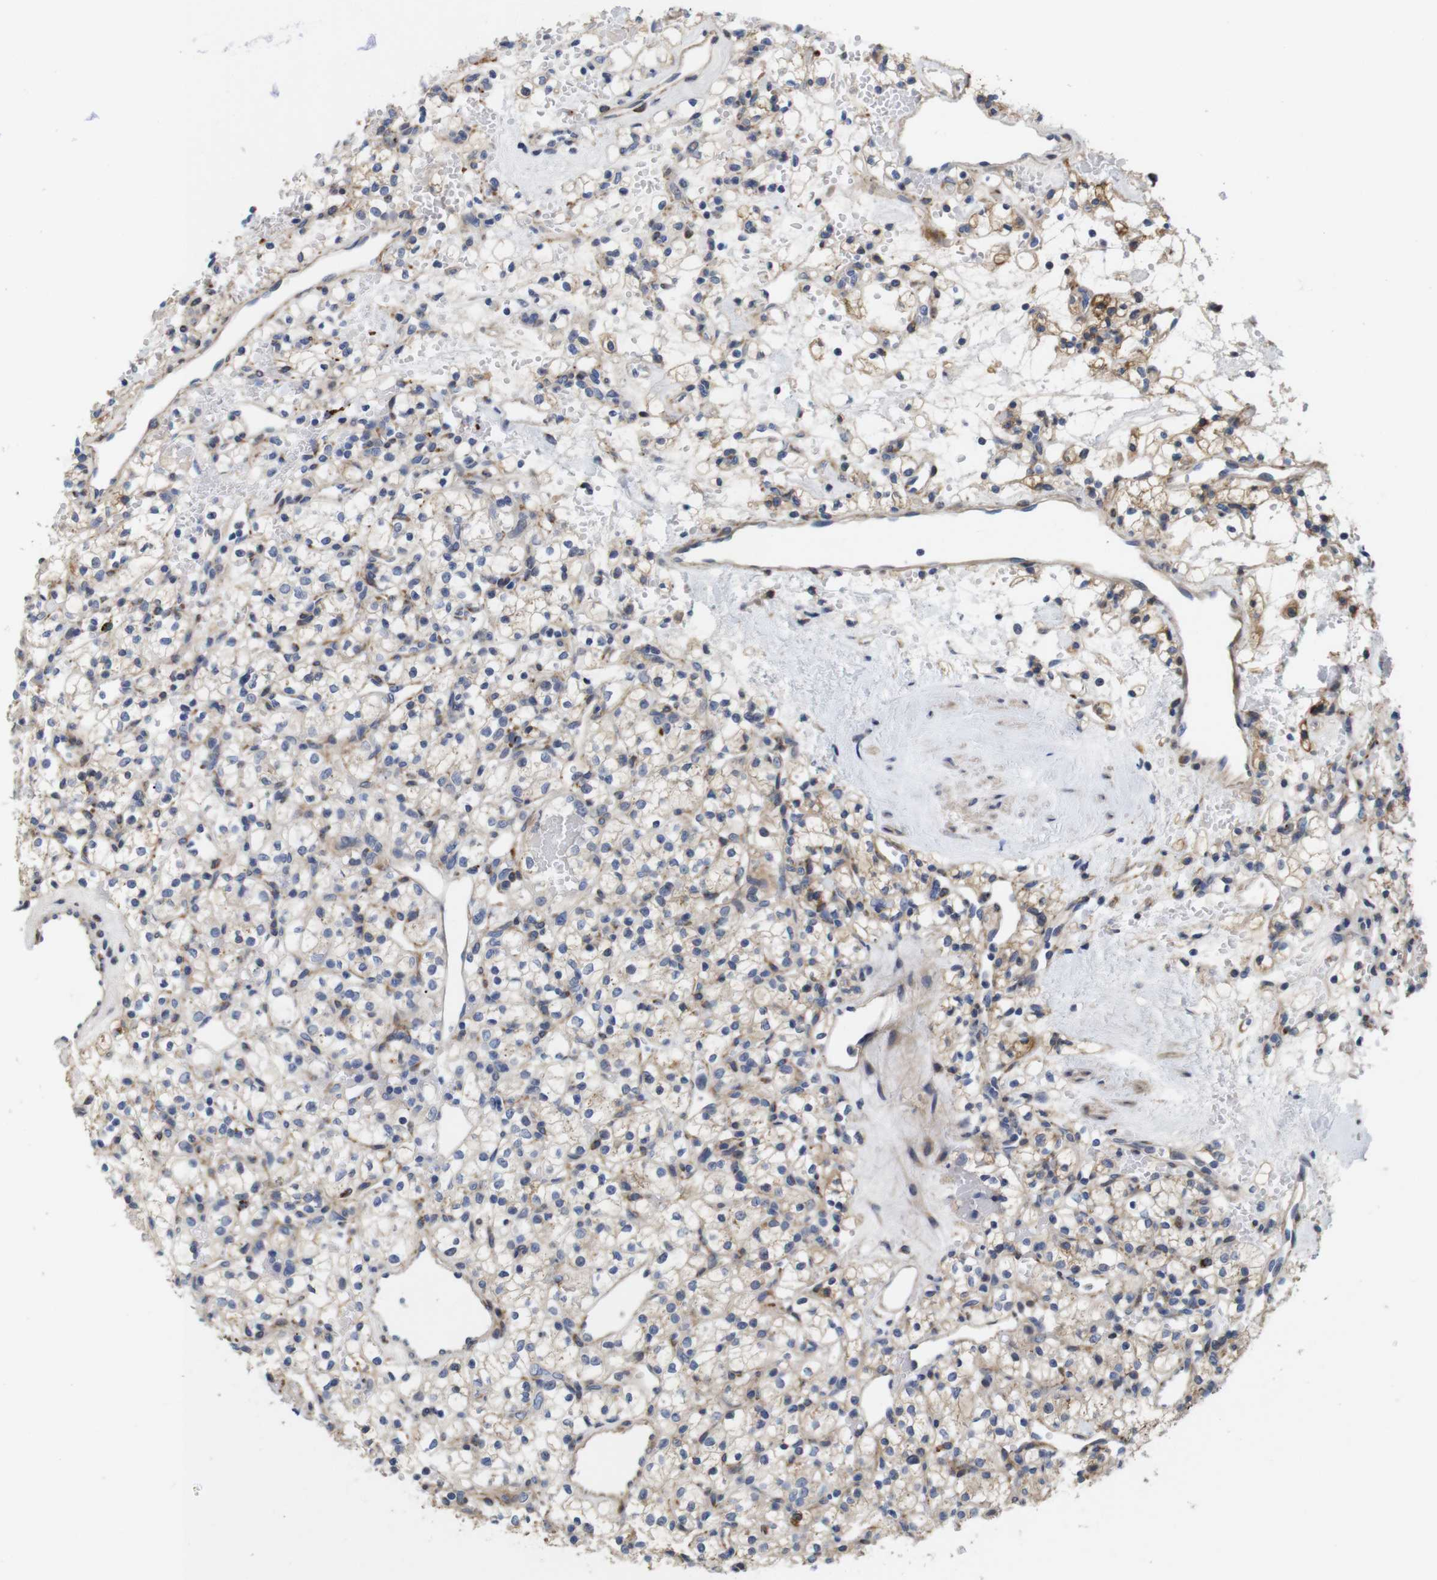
{"staining": {"intensity": "weak", "quantity": "25%-75%", "location": "cytoplasmic/membranous"}, "tissue": "renal cancer", "cell_type": "Tumor cells", "image_type": "cancer", "snomed": [{"axis": "morphology", "description": "Adenocarcinoma, NOS"}, {"axis": "topography", "description": "Kidney"}], "caption": "Renal cancer (adenocarcinoma) stained with a protein marker shows weak staining in tumor cells.", "gene": "SPRY3", "patient": {"sex": "female", "age": 60}}